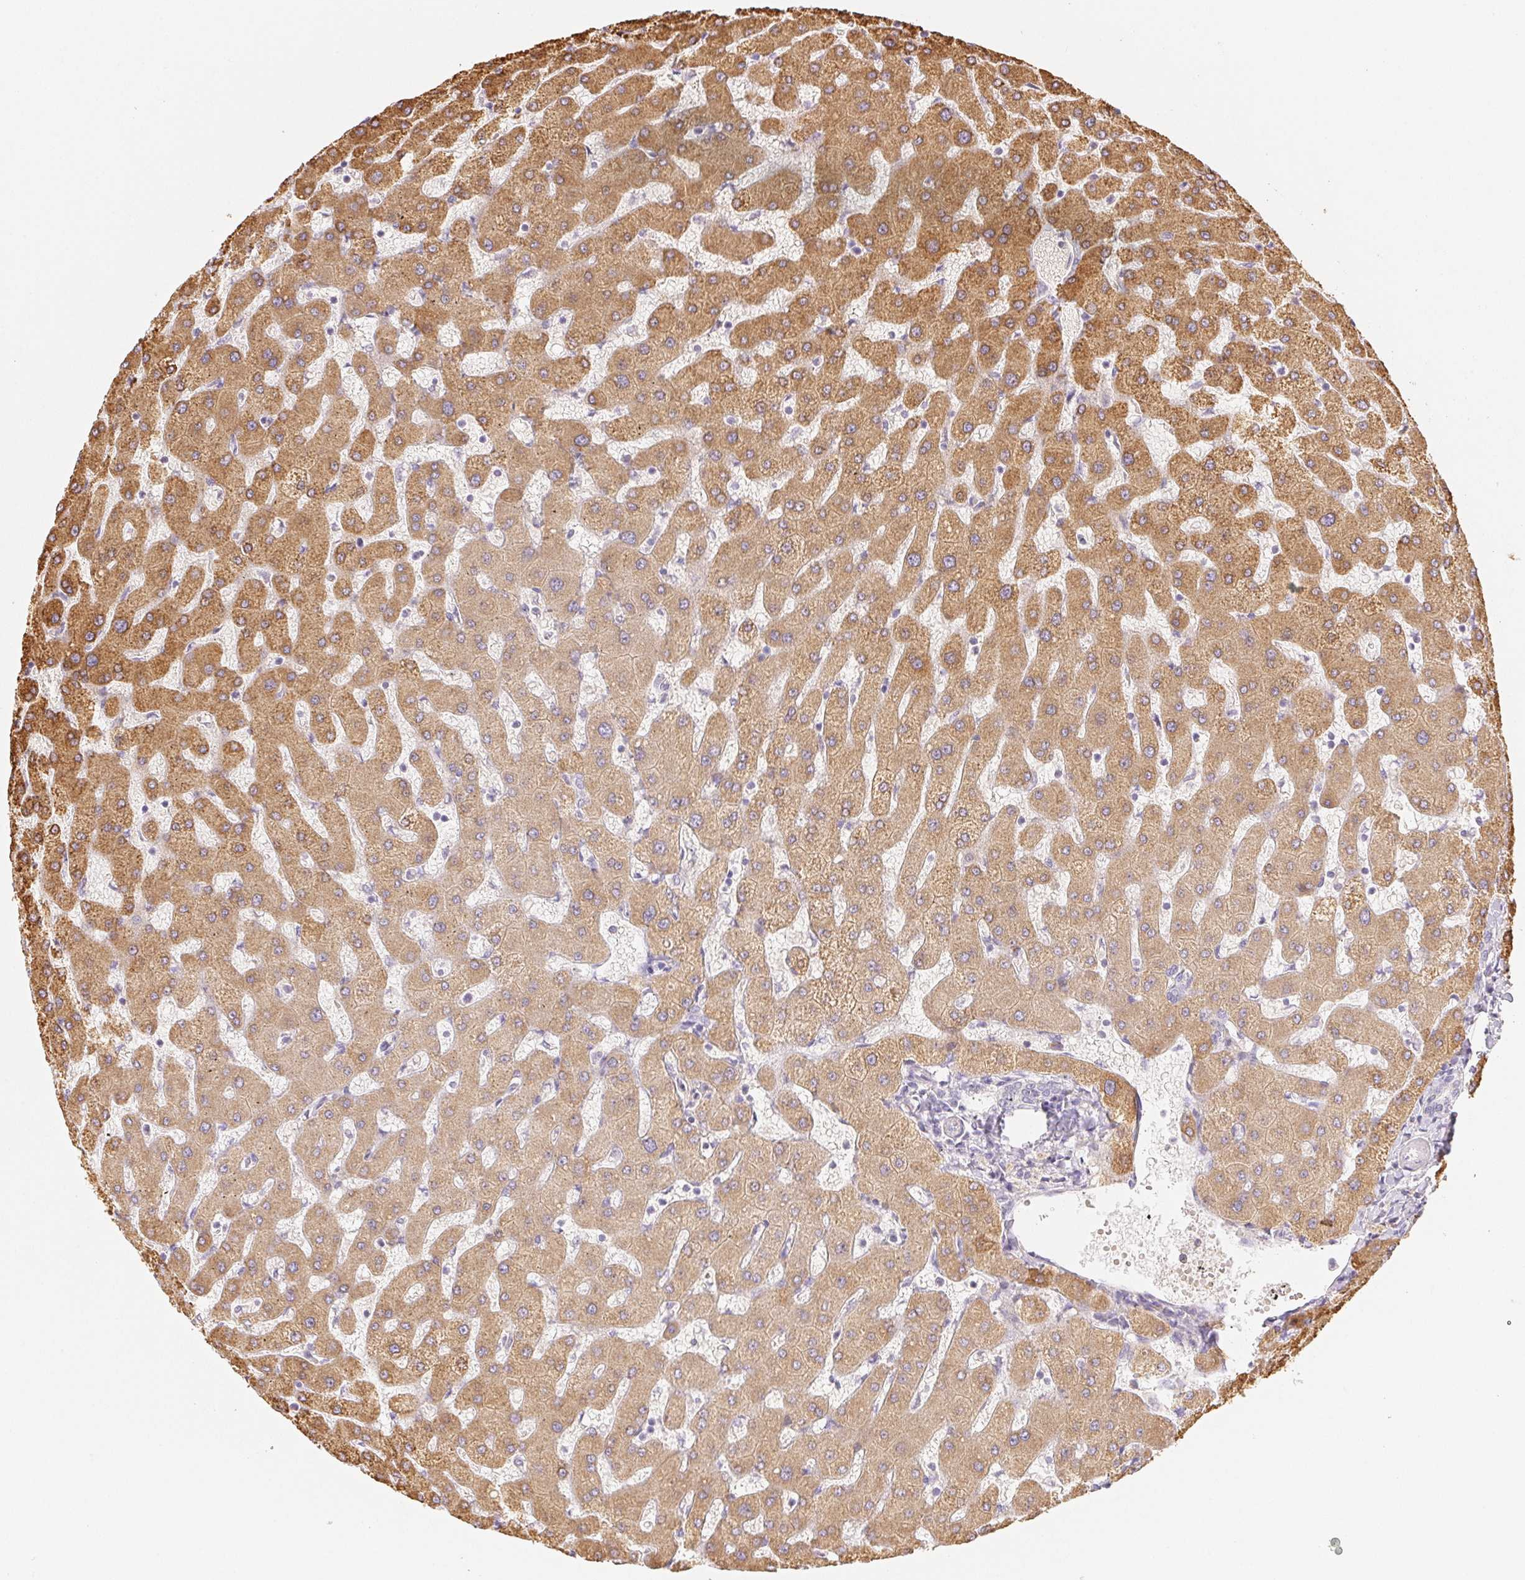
{"staining": {"intensity": "negative", "quantity": "none", "location": "none"}, "tissue": "liver", "cell_type": "Cholangiocytes", "image_type": "normal", "snomed": [{"axis": "morphology", "description": "Normal tissue, NOS"}, {"axis": "topography", "description": "Liver"}], "caption": "Liver stained for a protein using IHC displays no expression cholangiocytes.", "gene": "ACVR1B", "patient": {"sex": "female", "age": 63}}